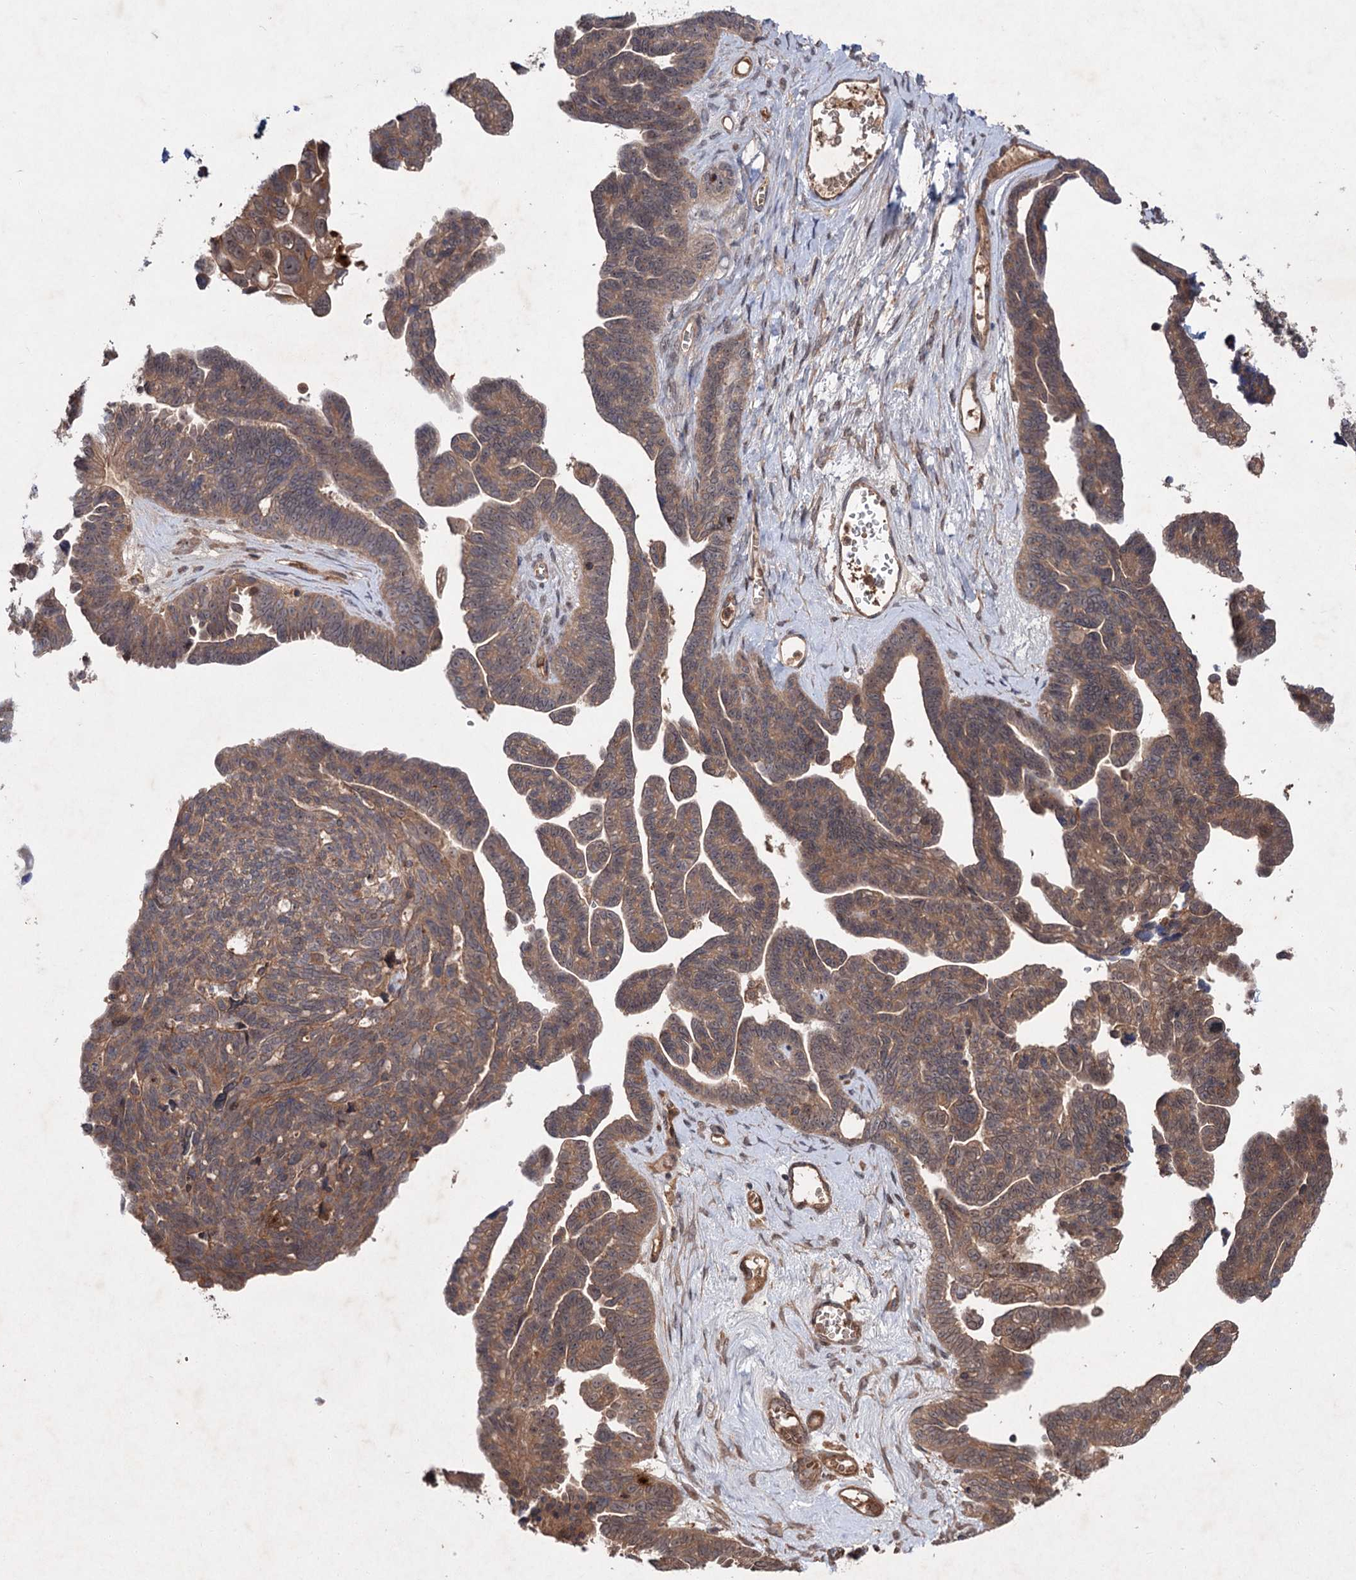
{"staining": {"intensity": "moderate", "quantity": ">75%", "location": "cytoplasmic/membranous,nuclear"}, "tissue": "ovarian cancer", "cell_type": "Tumor cells", "image_type": "cancer", "snomed": [{"axis": "morphology", "description": "Cystadenocarcinoma, serous, NOS"}, {"axis": "topography", "description": "Ovary"}], "caption": "Human ovarian cancer stained for a protein (brown) demonstrates moderate cytoplasmic/membranous and nuclear positive staining in about >75% of tumor cells.", "gene": "ADK", "patient": {"sex": "female", "age": 79}}